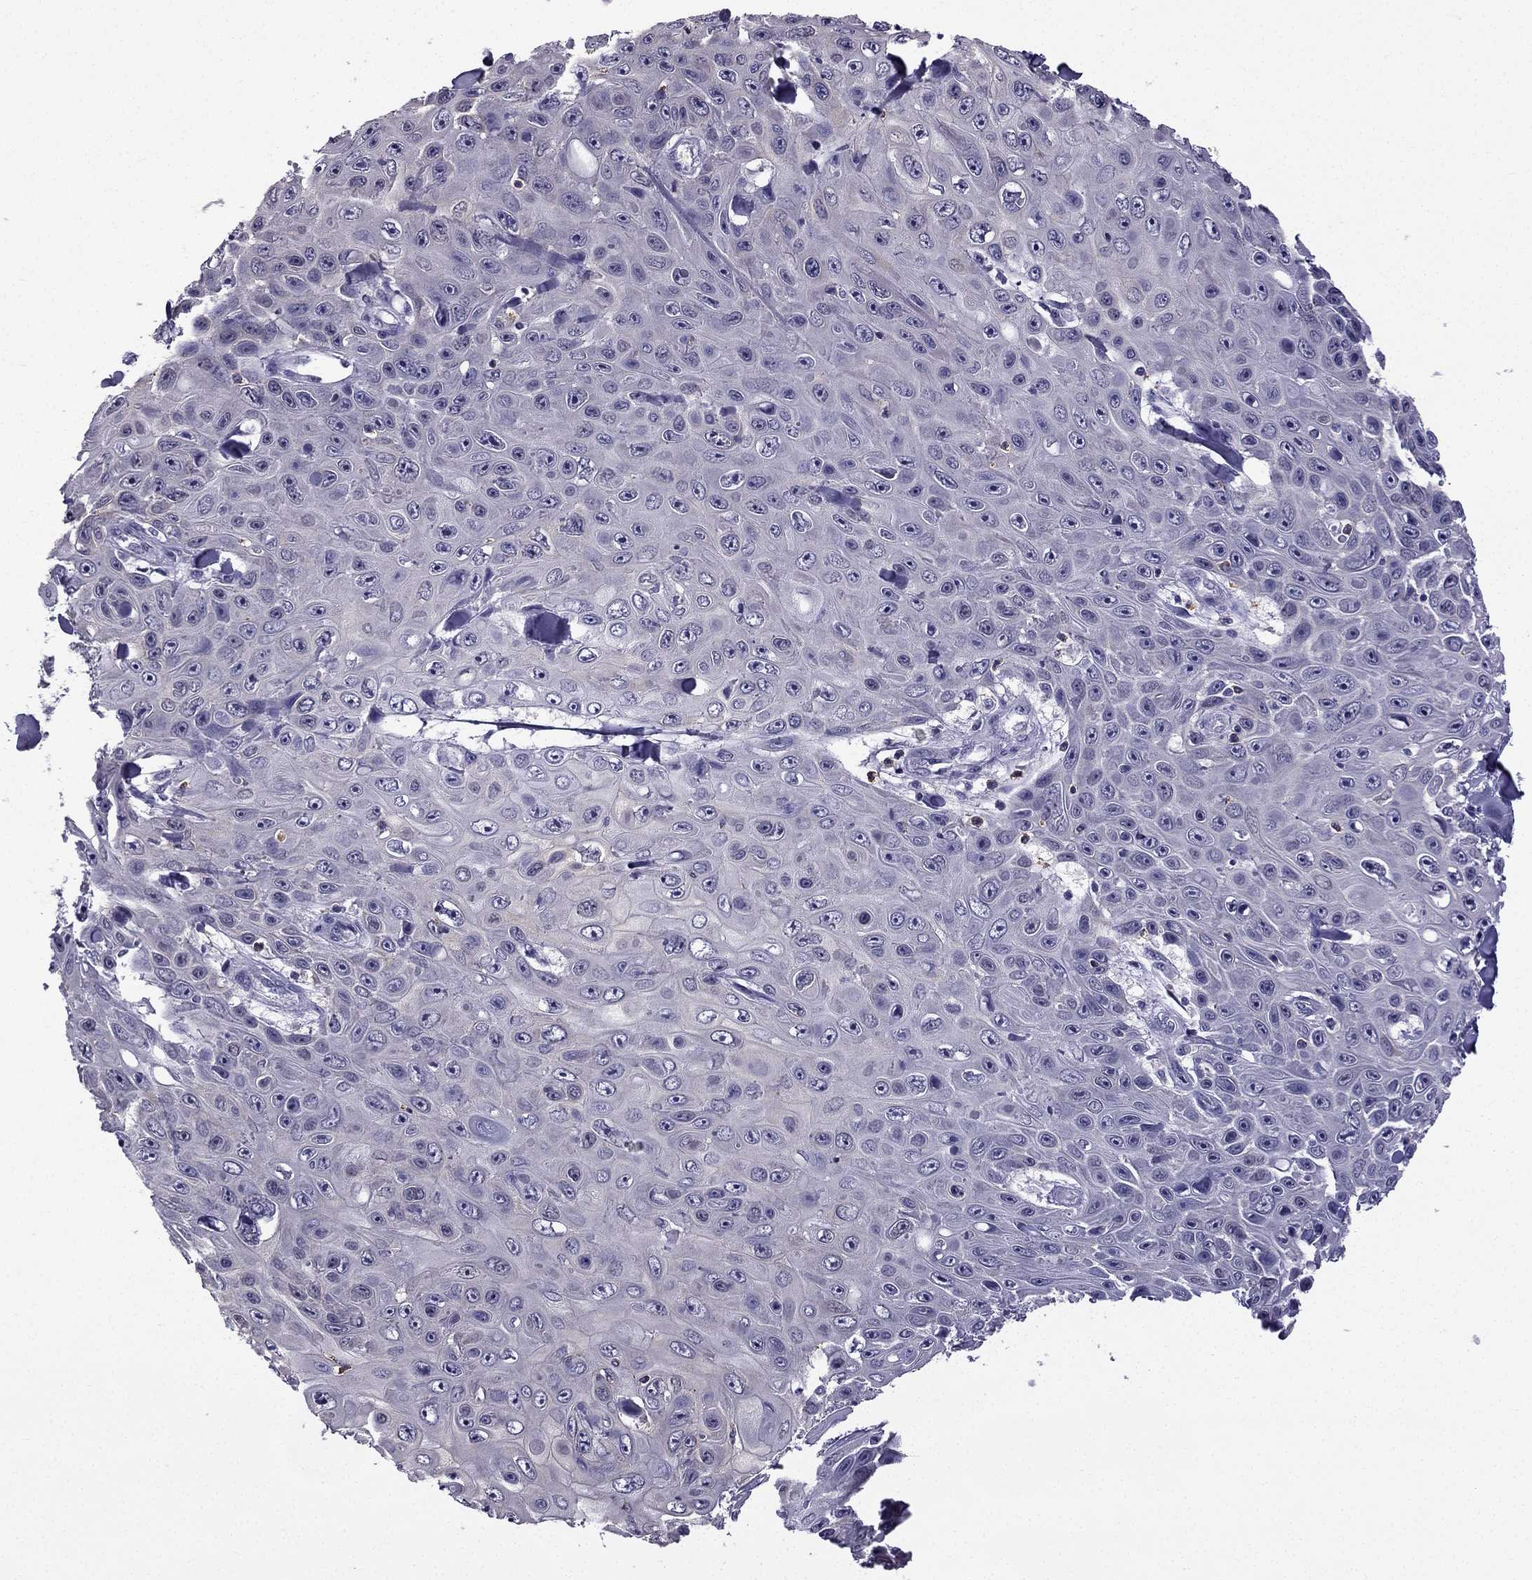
{"staining": {"intensity": "negative", "quantity": "none", "location": "none"}, "tissue": "skin cancer", "cell_type": "Tumor cells", "image_type": "cancer", "snomed": [{"axis": "morphology", "description": "Squamous cell carcinoma, NOS"}, {"axis": "topography", "description": "Skin"}], "caption": "Skin squamous cell carcinoma was stained to show a protein in brown. There is no significant staining in tumor cells. (Stains: DAB immunohistochemistry (IHC) with hematoxylin counter stain, Microscopy: brightfield microscopy at high magnification).", "gene": "CCK", "patient": {"sex": "male", "age": 82}}